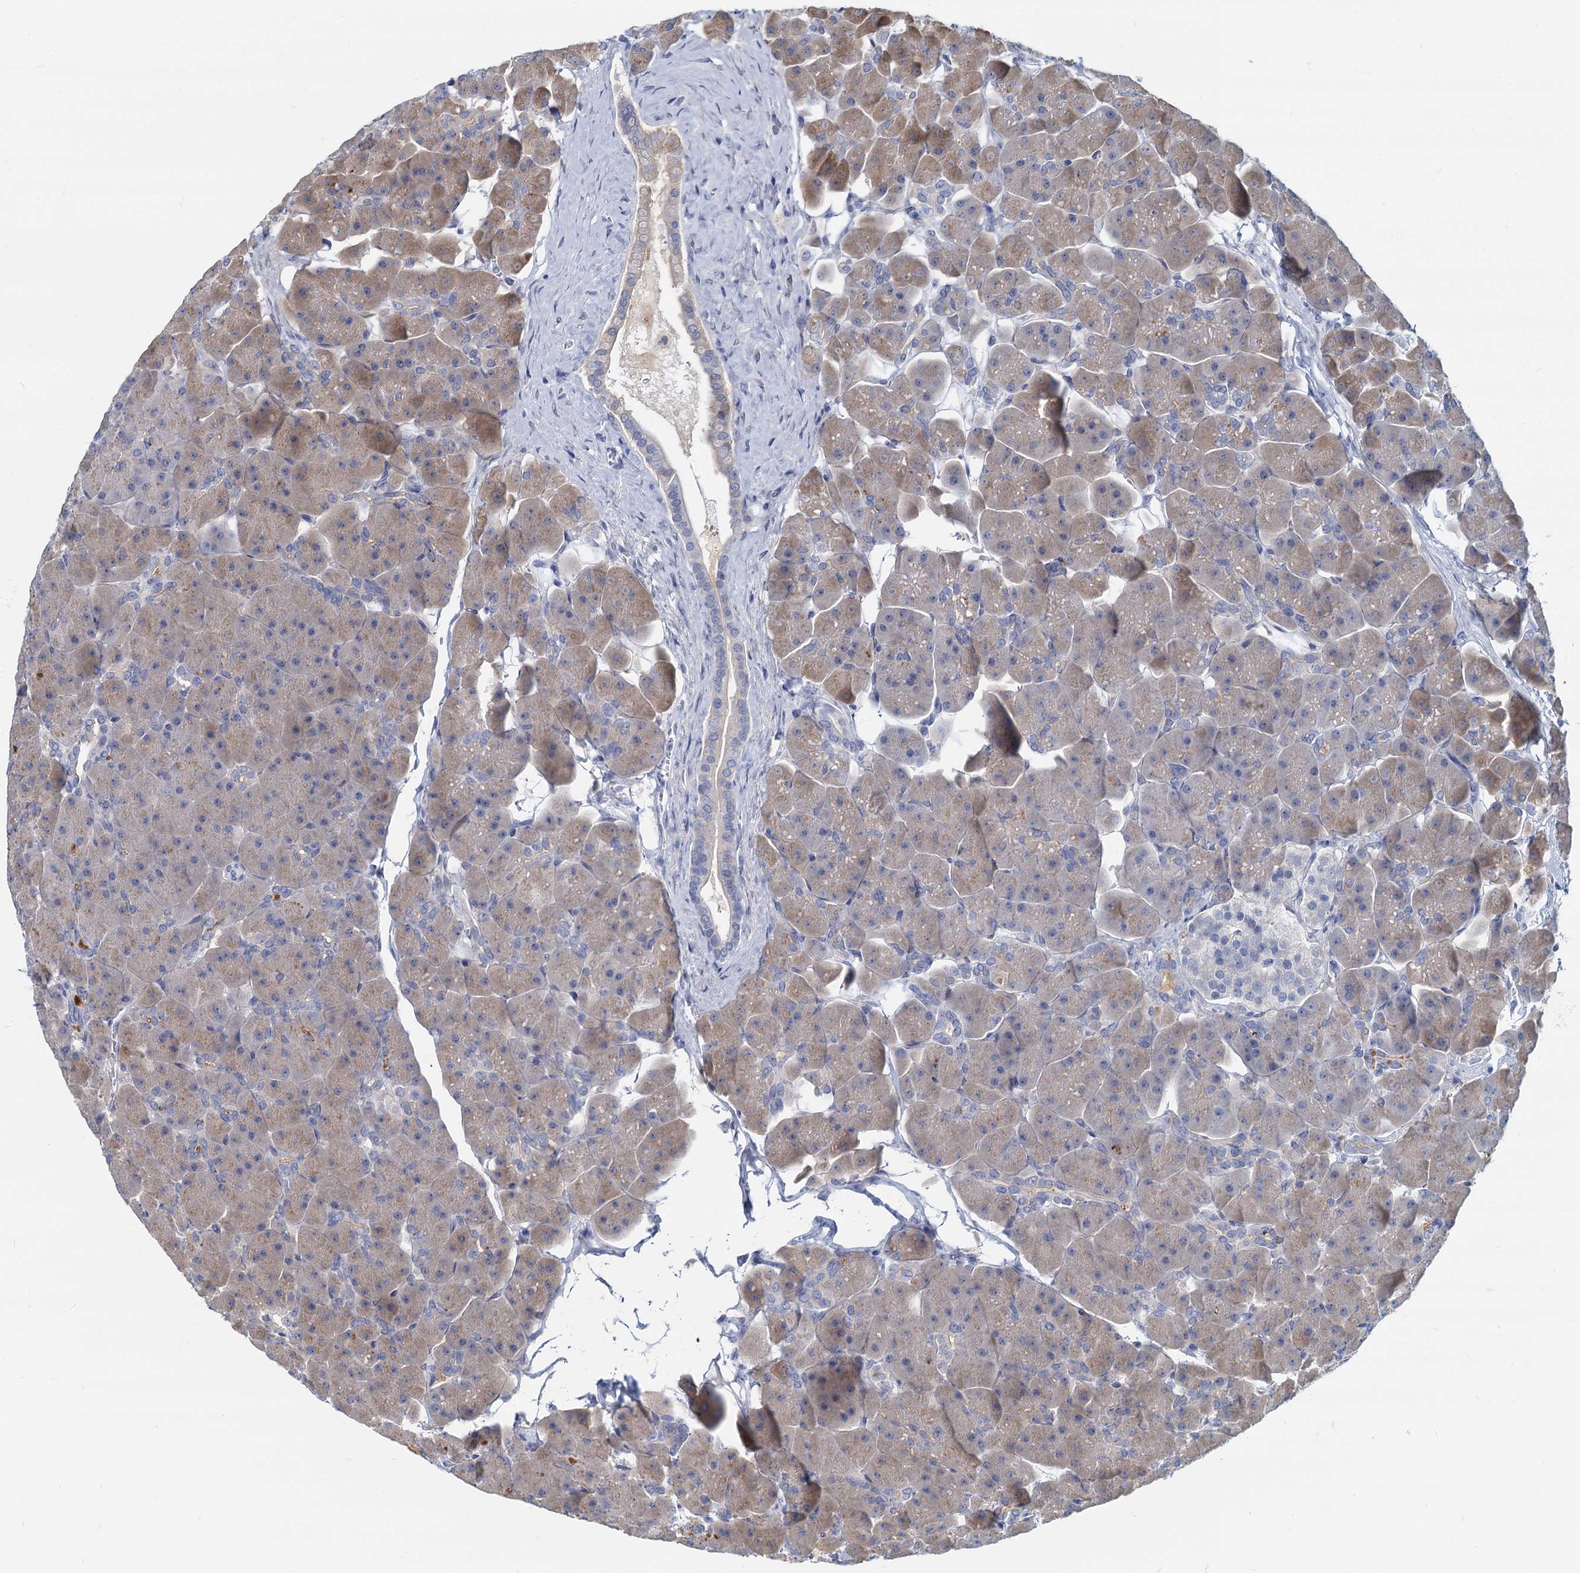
{"staining": {"intensity": "weak", "quantity": "25%-75%", "location": "cytoplasmic/membranous"}, "tissue": "pancreas", "cell_type": "Exocrine glandular cells", "image_type": "normal", "snomed": [{"axis": "morphology", "description": "Normal tissue, NOS"}, {"axis": "topography", "description": "Pancreas"}], "caption": "IHC photomicrograph of unremarkable pancreas: pancreas stained using IHC exhibits low levels of weak protein expression localized specifically in the cytoplasmic/membranous of exocrine glandular cells, appearing as a cytoplasmic/membranous brown color.", "gene": "GSTM3", "patient": {"sex": "male", "age": 66}}